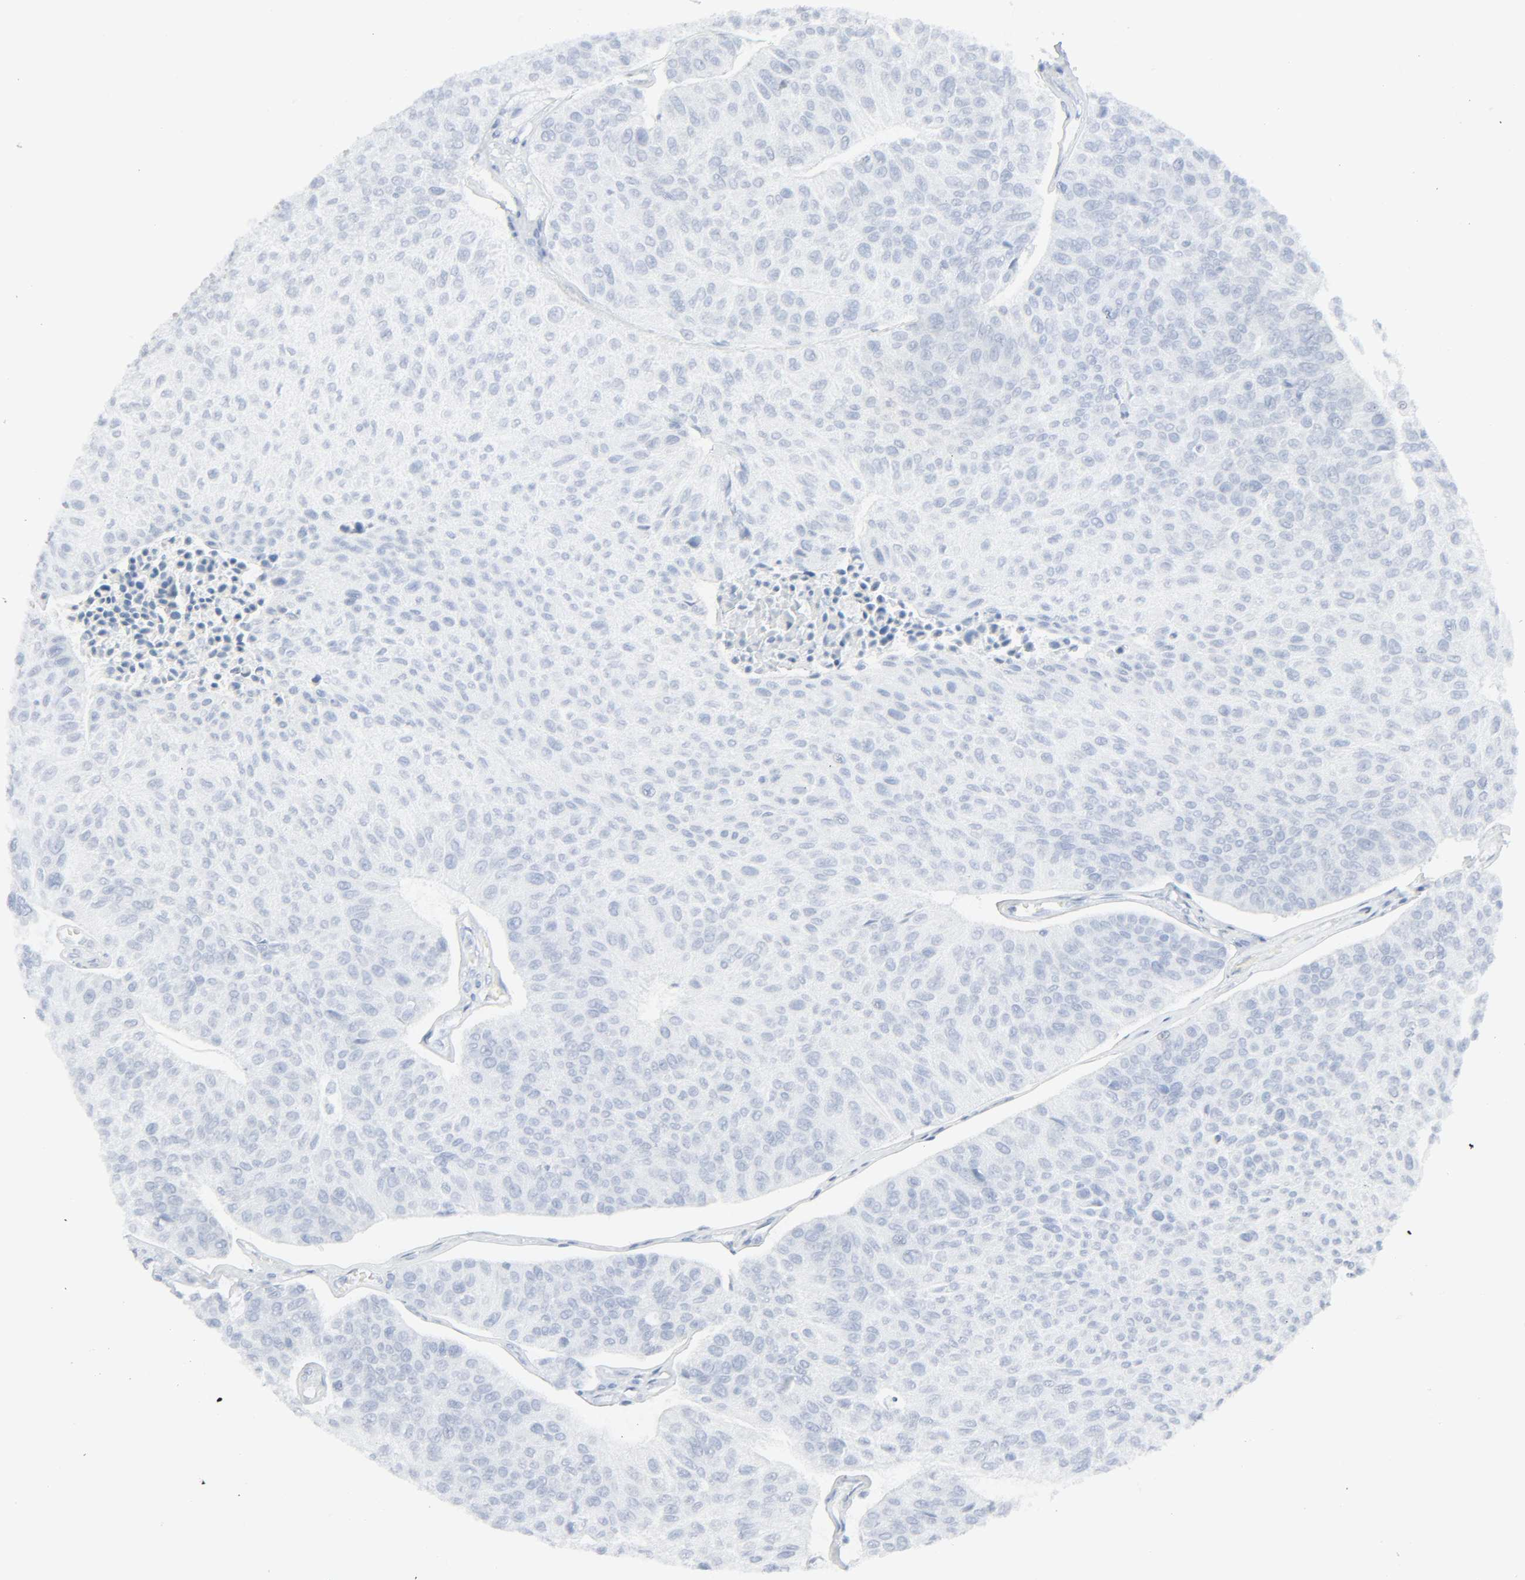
{"staining": {"intensity": "negative", "quantity": "none", "location": "none"}, "tissue": "urothelial cancer", "cell_type": "Tumor cells", "image_type": "cancer", "snomed": [{"axis": "morphology", "description": "Urothelial carcinoma, High grade"}, {"axis": "topography", "description": "Urinary bladder"}], "caption": "Immunohistochemistry of human urothelial cancer demonstrates no expression in tumor cells. The staining was performed using DAB (3,3'-diaminobenzidine) to visualize the protein expression in brown, while the nuclei were stained in blue with hematoxylin (Magnification: 20x).", "gene": "ZBTB16", "patient": {"sex": "male", "age": 66}}